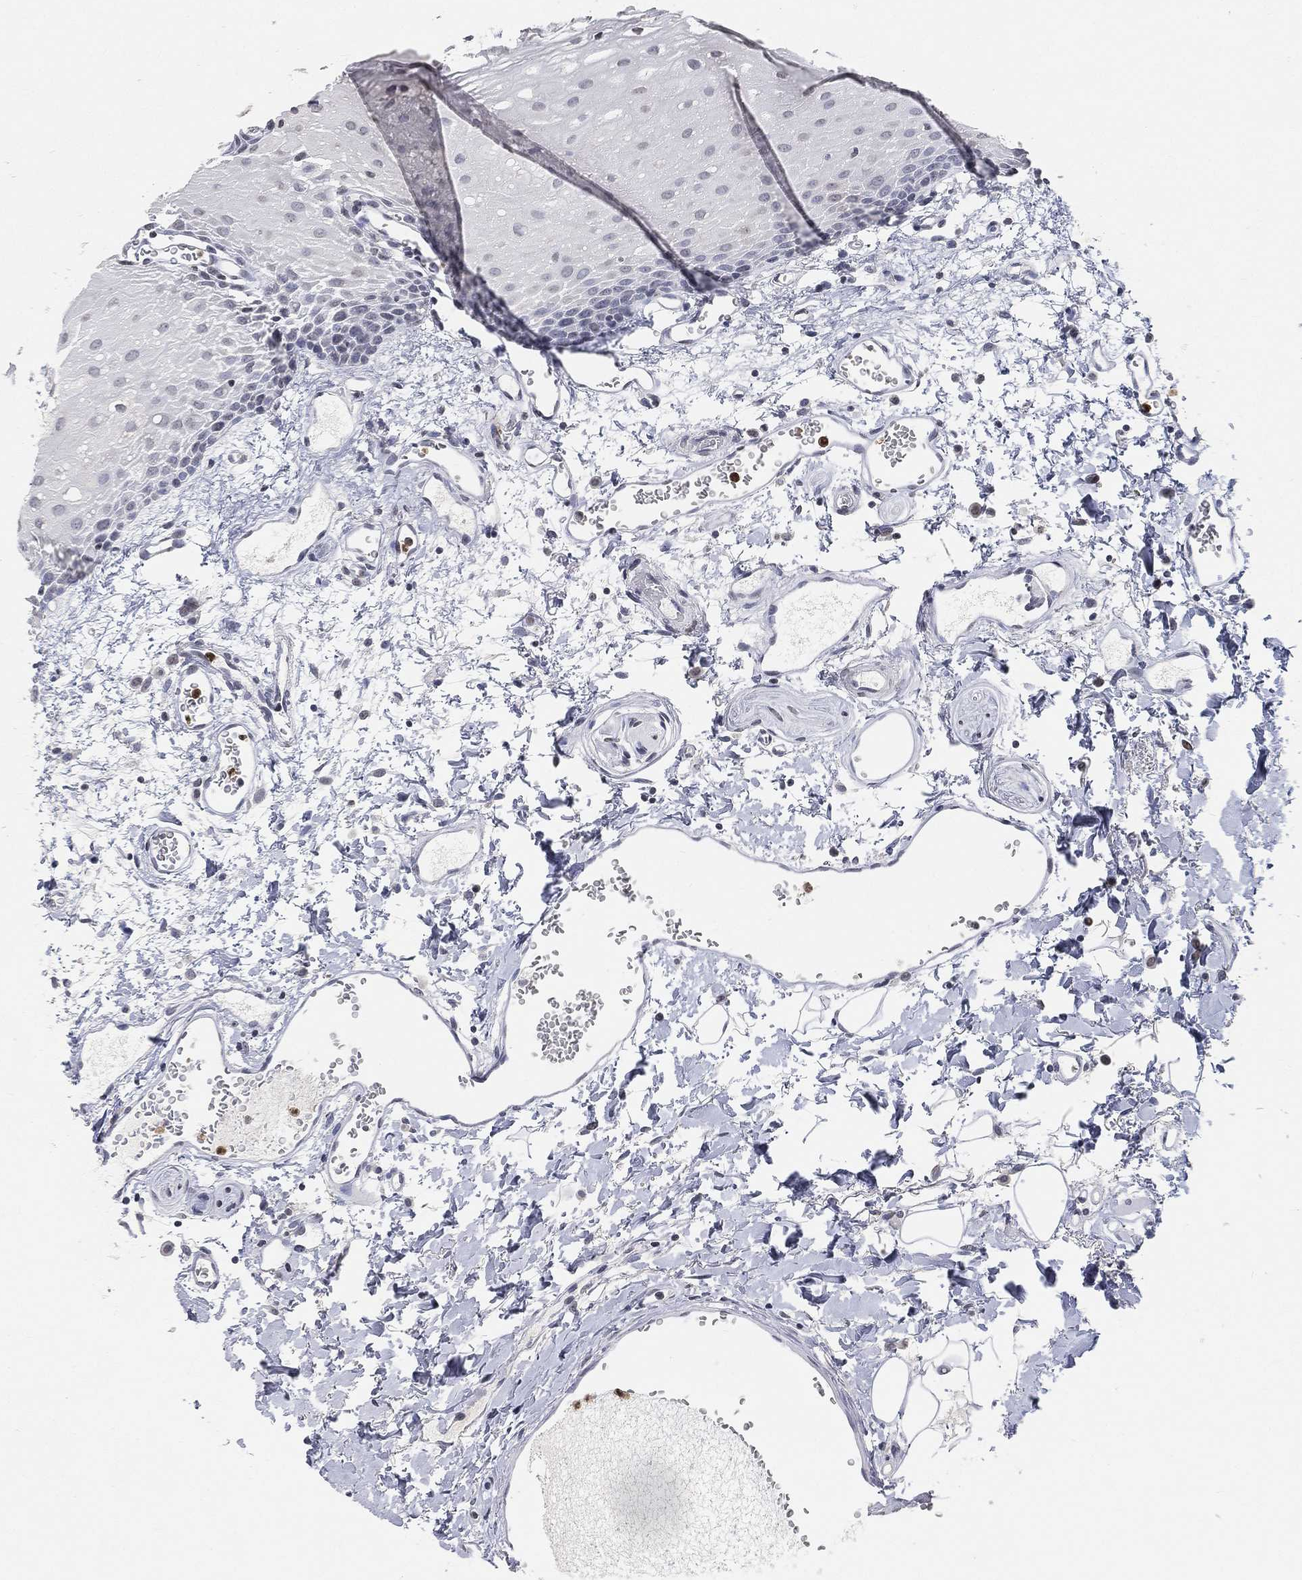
{"staining": {"intensity": "negative", "quantity": "none", "location": "none"}, "tissue": "oral mucosa", "cell_type": "Squamous epithelial cells", "image_type": "normal", "snomed": [{"axis": "morphology", "description": "Normal tissue, NOS"}, {"axis": "morphology", "description": "Squamous cell carcinoma, NOS"}, {"axis": "topography", "description": "Oral tissue"}, {"axis": "topography", "description": "Head-Neck"}], "caption": "DAB (3,3'-diaminobenzidine) immunohistochemical staining of unremarkable oral mucosa exhibits no significant staining in squamous epithelial cells. (DAB (3,3'-diaminobenzidine) IHC, high magnification).", "gene": "ARG1", "patient": {"sex": "female", "age": 70}}